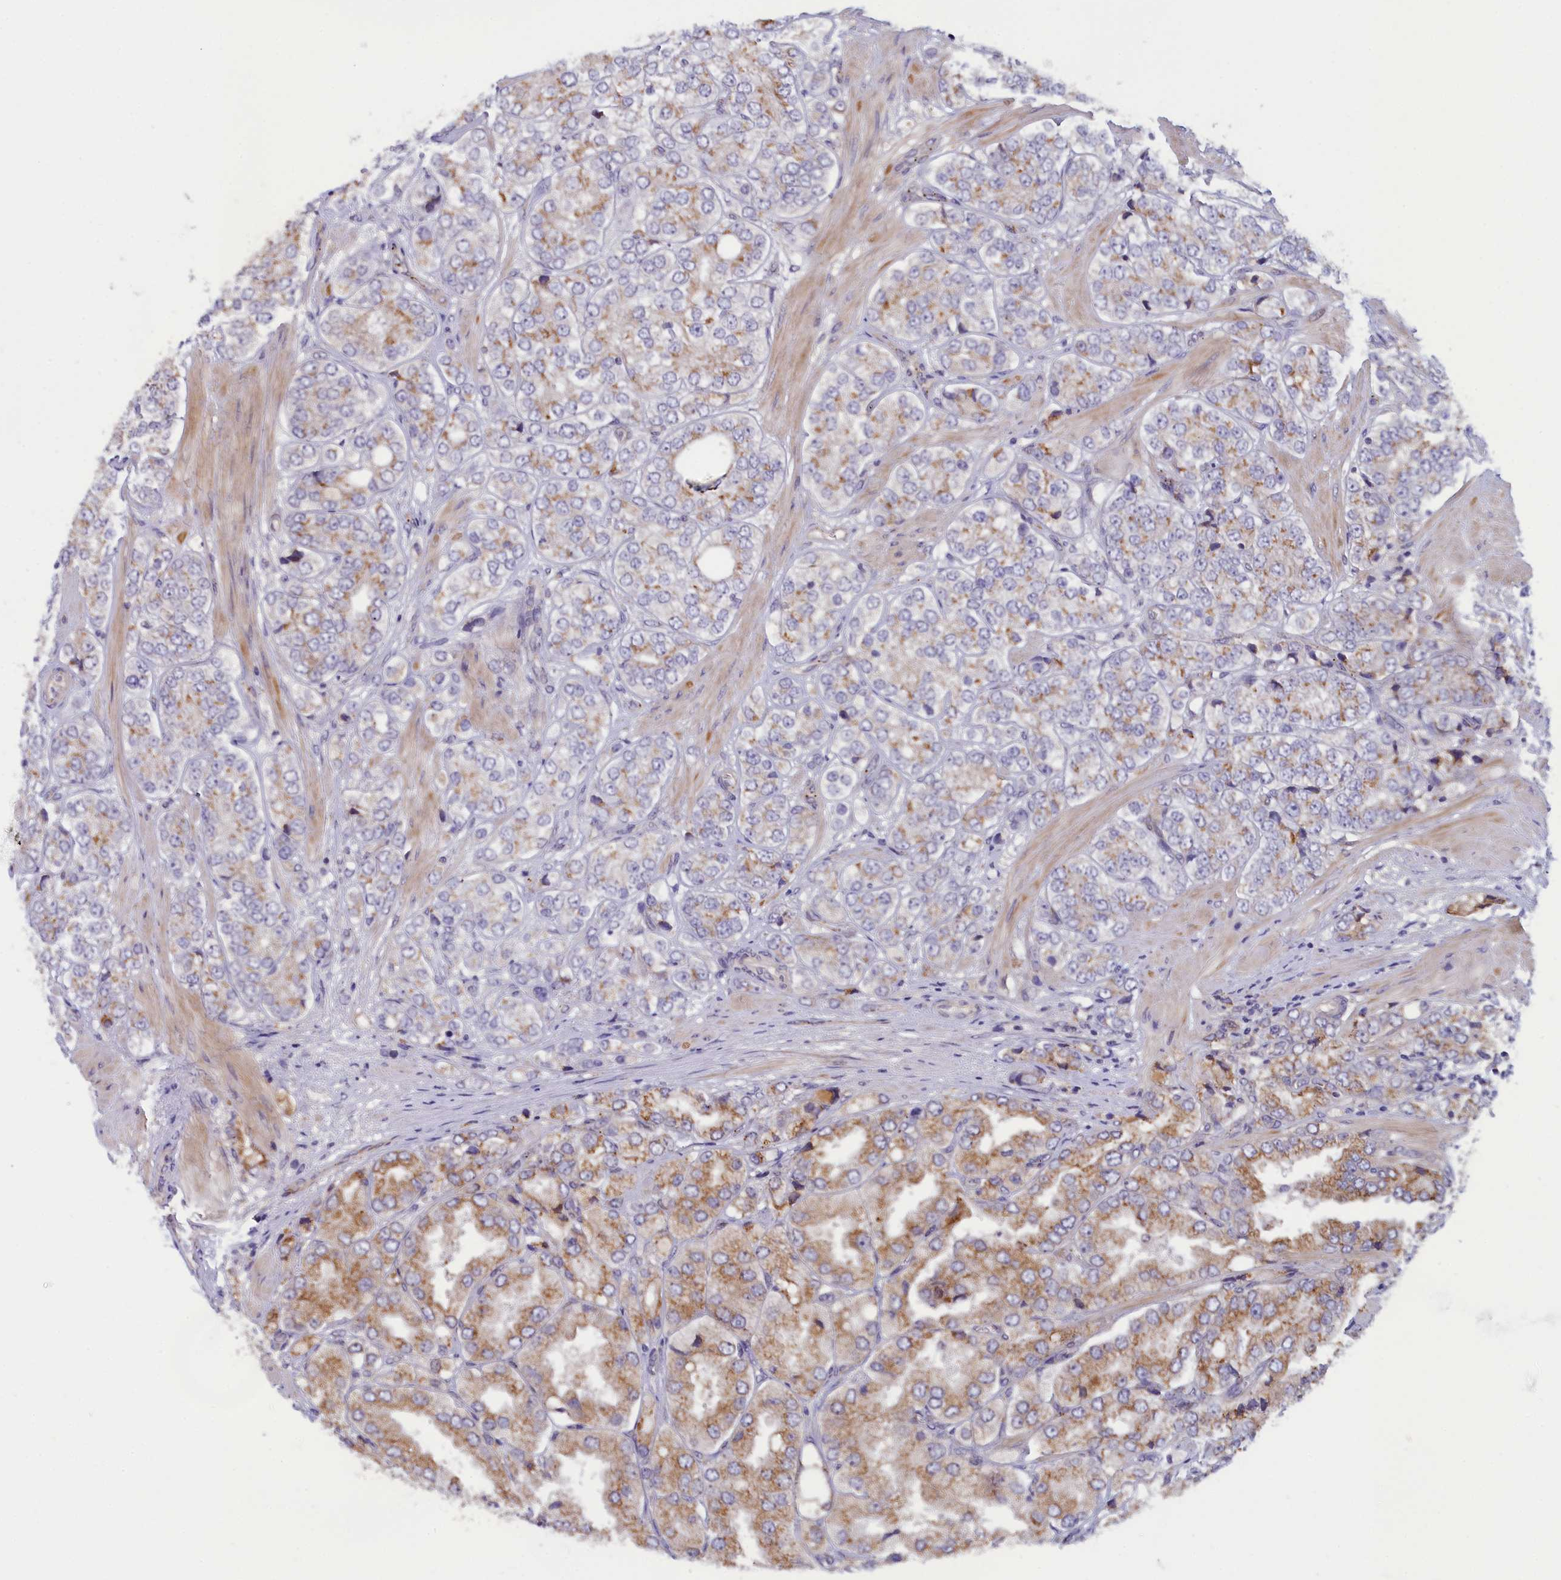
{"staining": {"intensity": "moderate", "quantity": "25%-75%", "location": "cytoplasmic/membranous"}, "tissue": "prostate cancer", "cell_type": "Tumor cells", "image_type": "cancer", "snomed": [{"axis": "morphology", "description": "Adenocarcinoma, High grade"}, {"axis": "topography", "description": "Prostate"}], "caption": "This is an image of immunohistochemistry (IHC) staining of adenocarcinoma (high-grade) (prostate), which shows moderate expression in the cytoplasmic/membranous of tumor cells.", "gene": "IGFALS", "patient": {"sex": "male", "age": 50}}